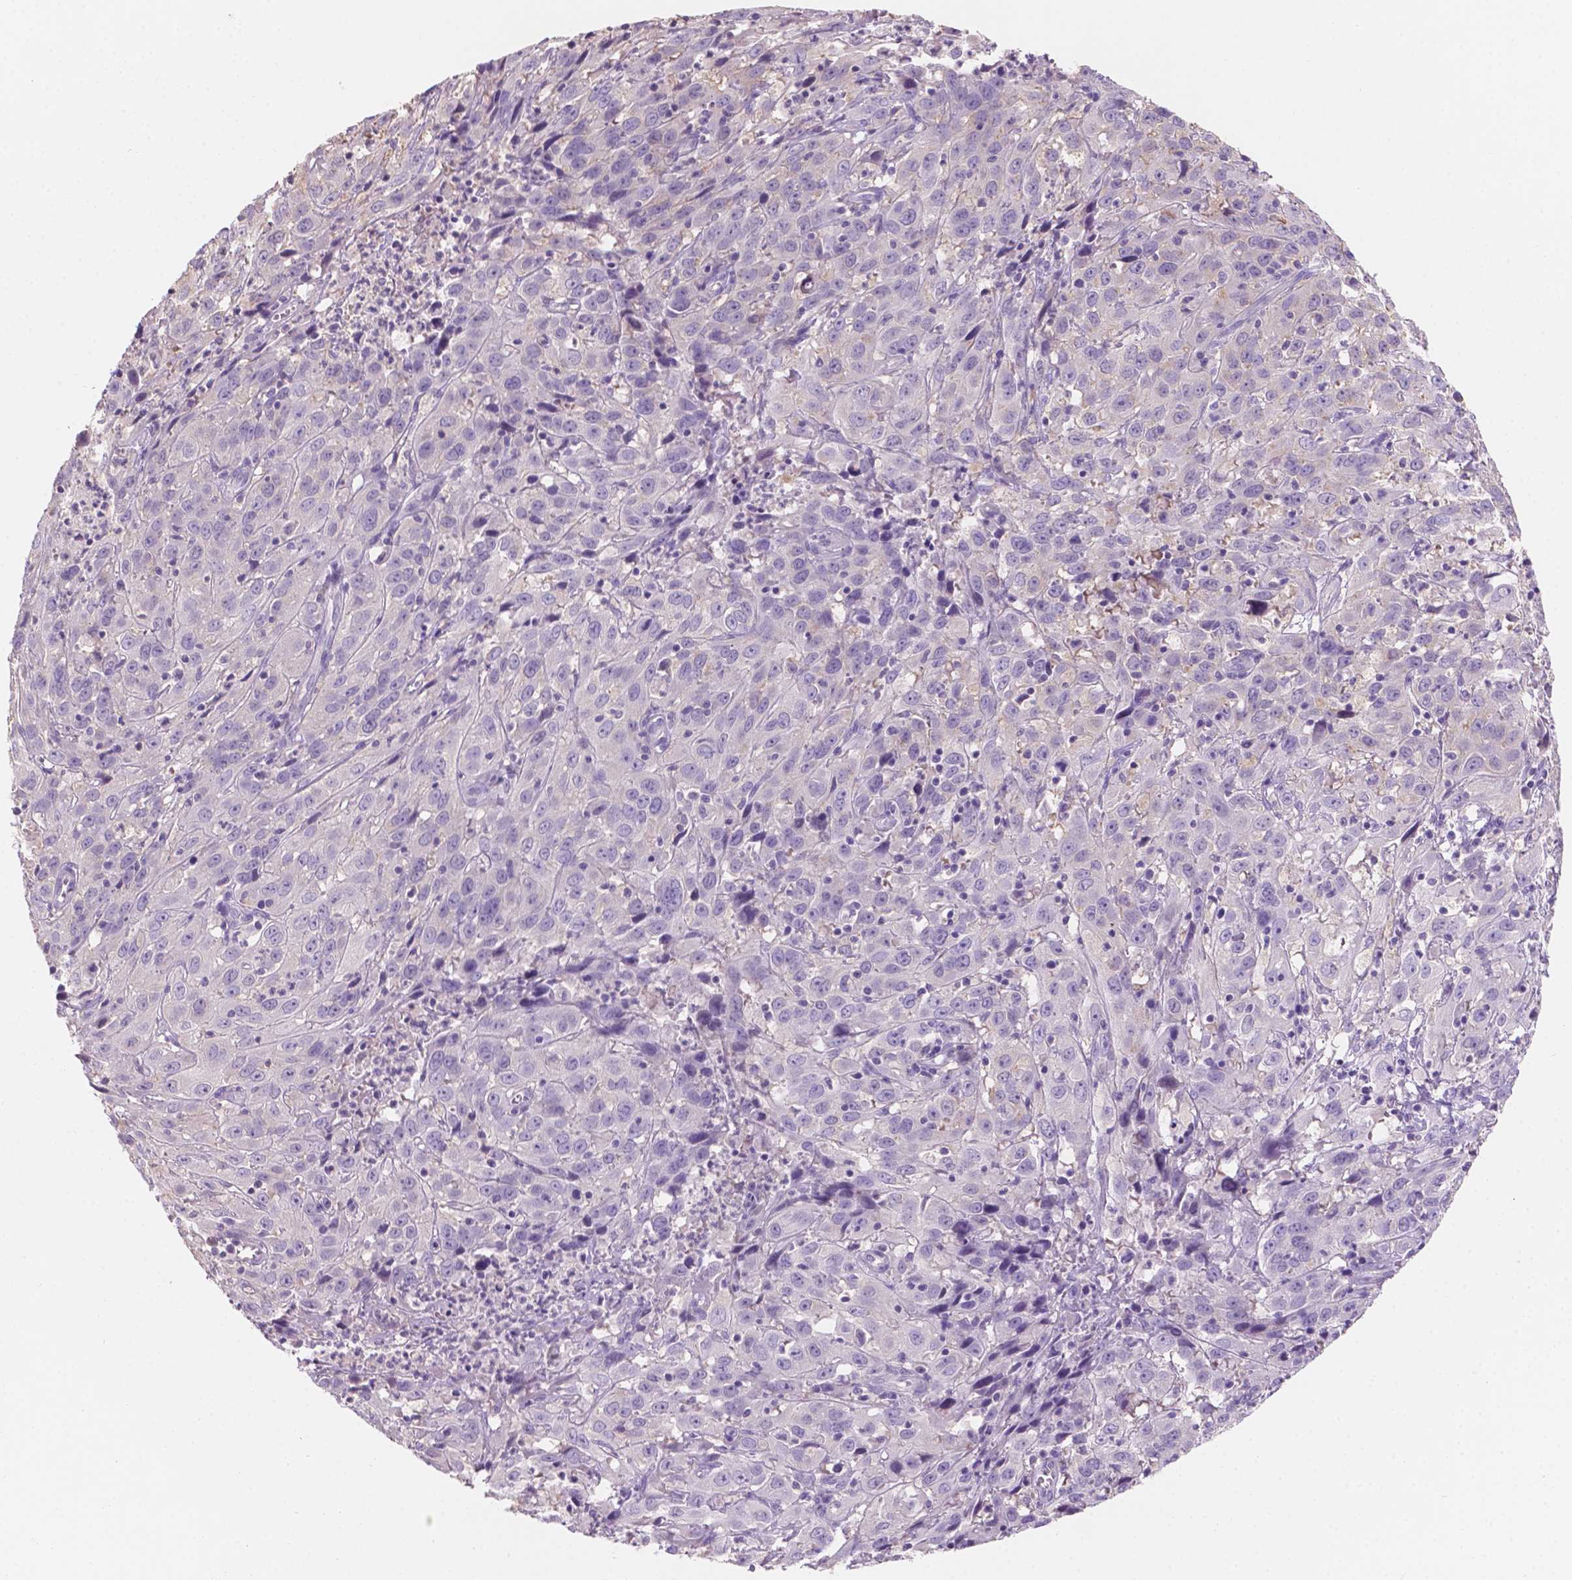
{"staining": {"intensity": "negative", "quantity": "none", "location": "none"}, "tissue": "cervical cancer", "cell_type": "Tumor cells", "image_type": "cancer", "snomed": [{"axis": "morphology", "description": "Squamous cell carcinoma, NOS"}, {"axis": "topography", "description": "Cervix"}], "caption": "Immunohistochemistry histopathology image of human cervical squamous cell carcinoma stained for a protein (brown), which displays no expression in tumor cells.", "gene": "SBSN", "patient": {"sex": "female", "age": 32}}